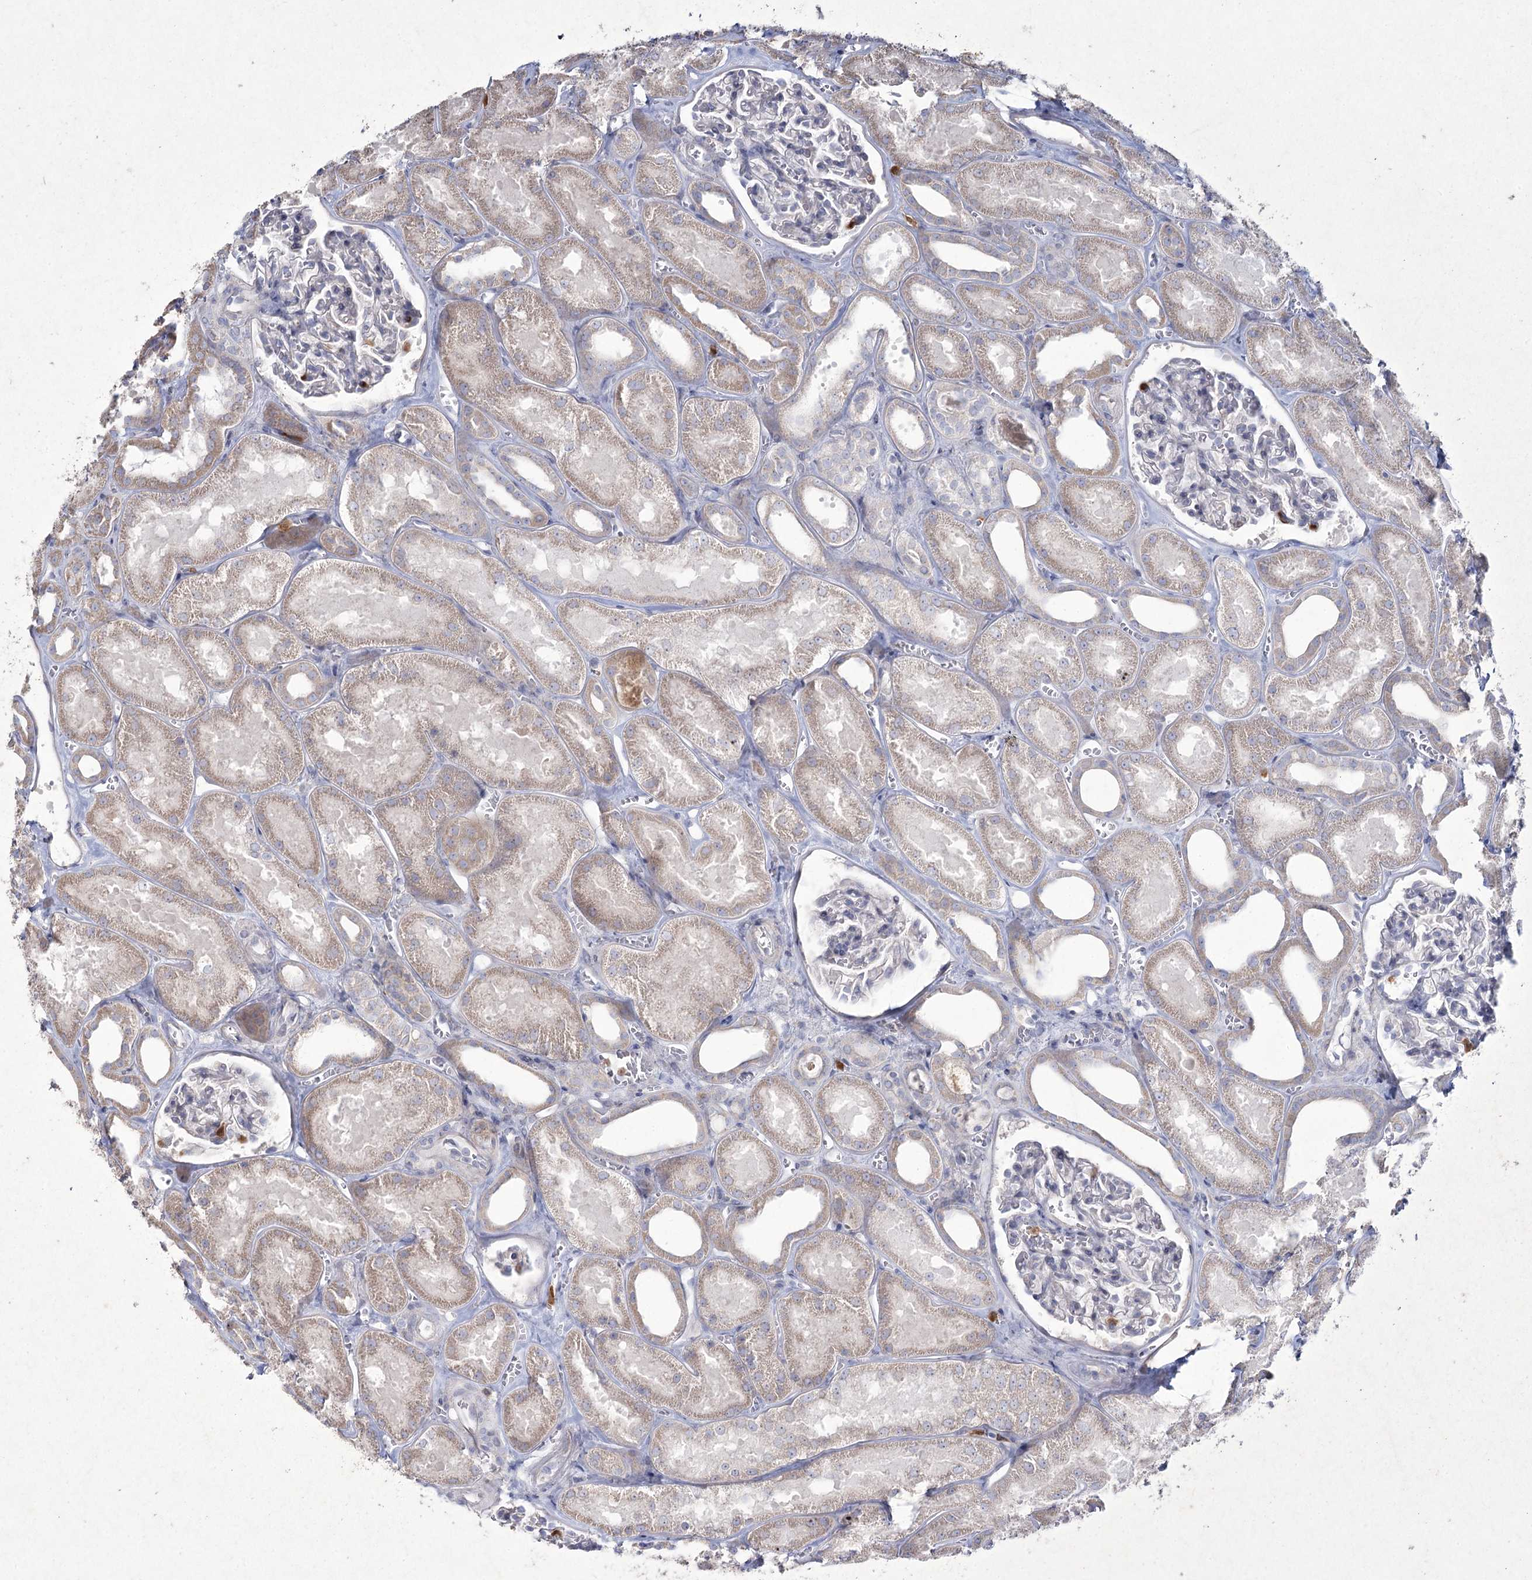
{"staining": {"intensity": "negative", "quantity": "none", "location": "none"}, "tissue": "kidney", "cell_type": "Cells in glomeruli", "image_type": "normal", "snomed": [{"axis": "morphology", "description": "Normal tissue, NOS"}, {"axis": "morphology", "description": "Adenocarcinoma, NOS"}, {"axis": "topography", "description": "Kidney"}], "caption": "High power microscopy image of an immunohistochemistry (IHC) photomicrograph of benign kidney, revealing no significant positivity in cells in glomeruli.", "gene": "NIPAL4", "patient": {"sex": "female", "age": 68}}